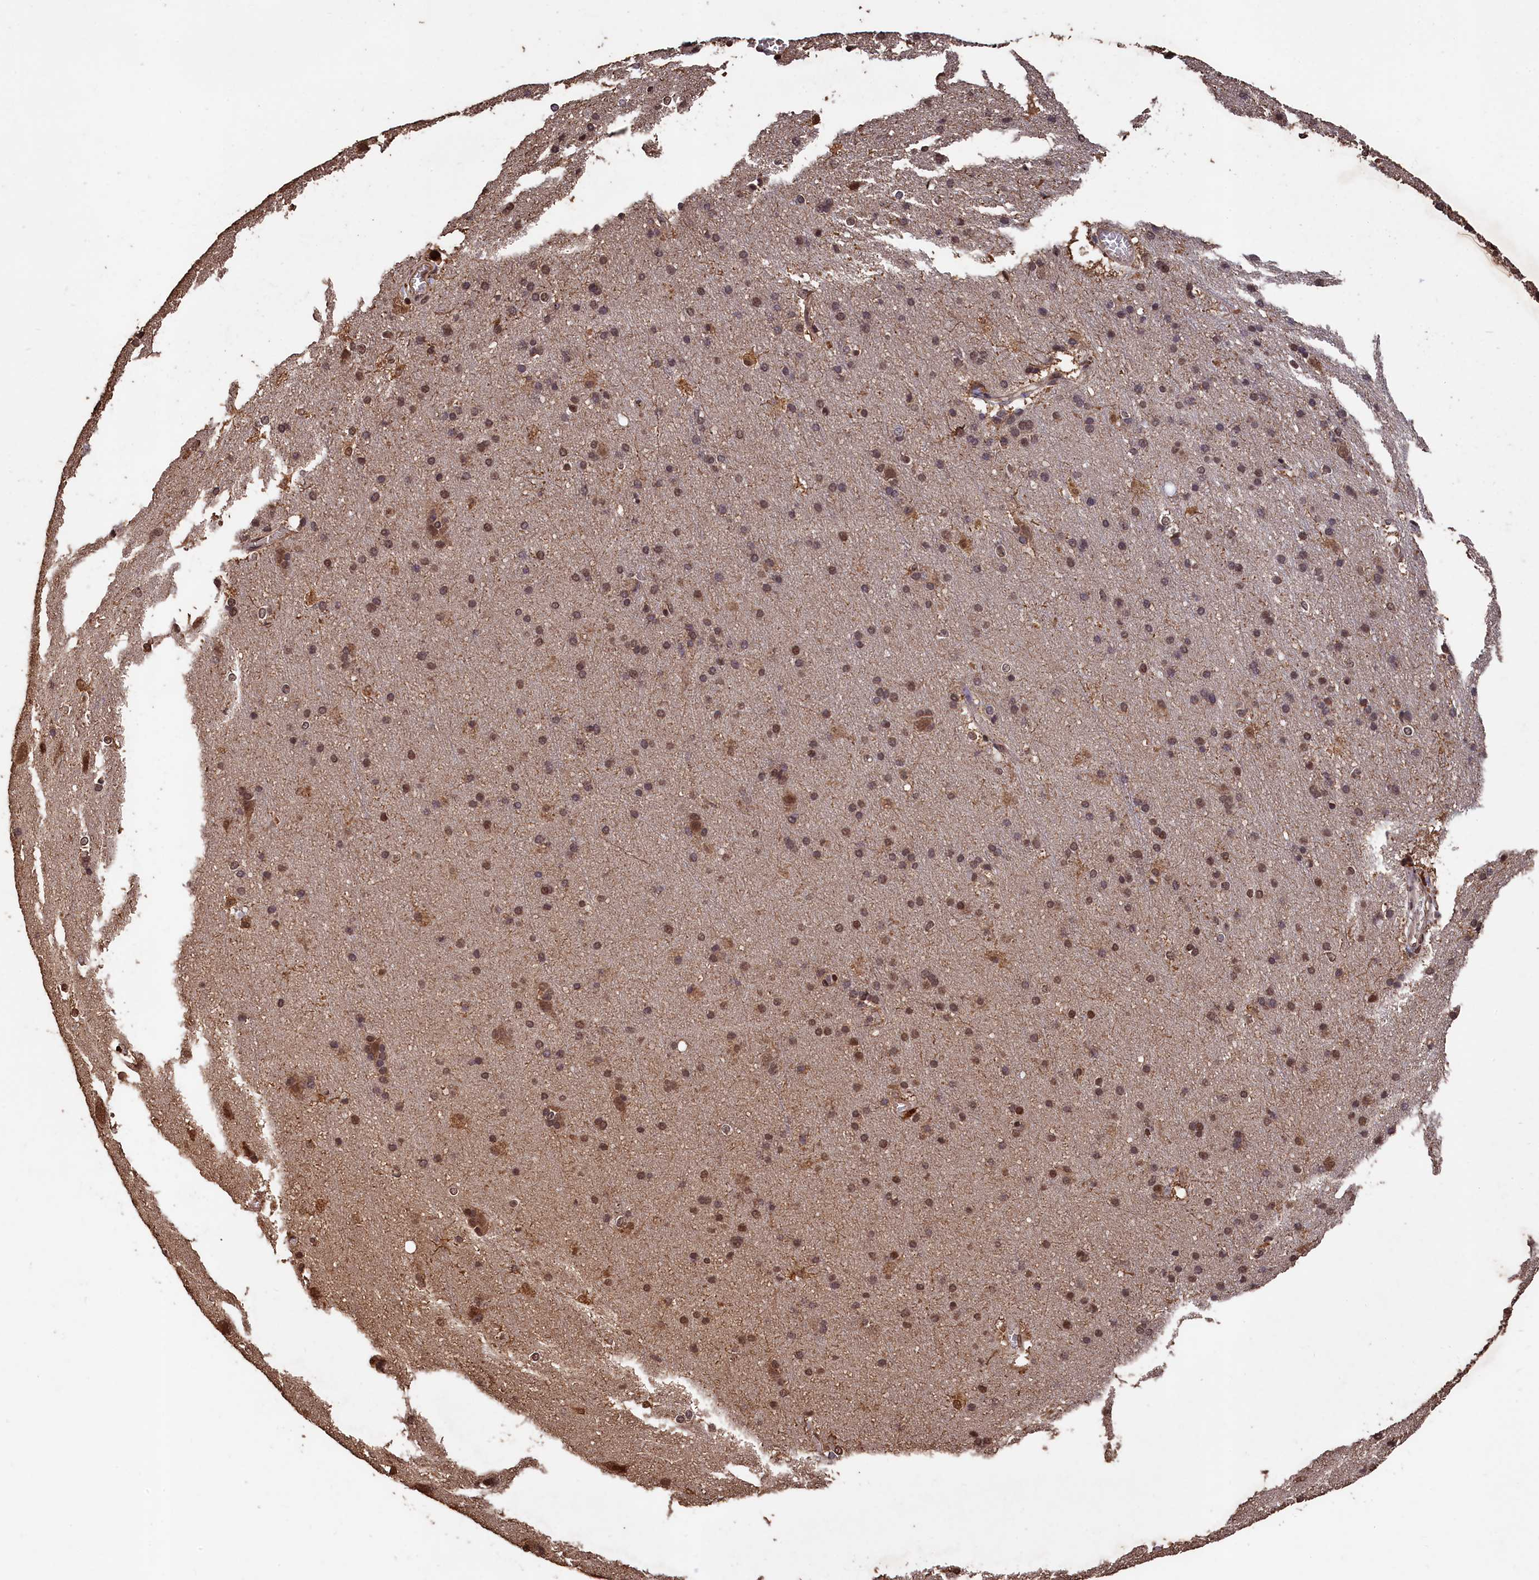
{"staining": {"intensity": "weak", "quantity": ">75%", "location": "cytoplasmic/membranous,nuclear"}, "tissue": "cerebral cortex", "cell_type": "Endothelial cells", "image_type": "normal", "snomed": [{"axis": "morphology", "description": "Normal tissue, NOS"}, {"axis": "topography", "description": "Cerebral cortex"}], "caption": "Cerebral cortex stained with immunohistochemistry (IHC) displays weak cytoplasmic/membranous,nuclear positivity in about >75% of endothelial cells. (DAB (3,3'-diaminobenzidine) IHC, brown staining for protein, blue staining for nuclei).", "gene": "CEP57L1", "patient": {"sex": "male", "age": 54}}